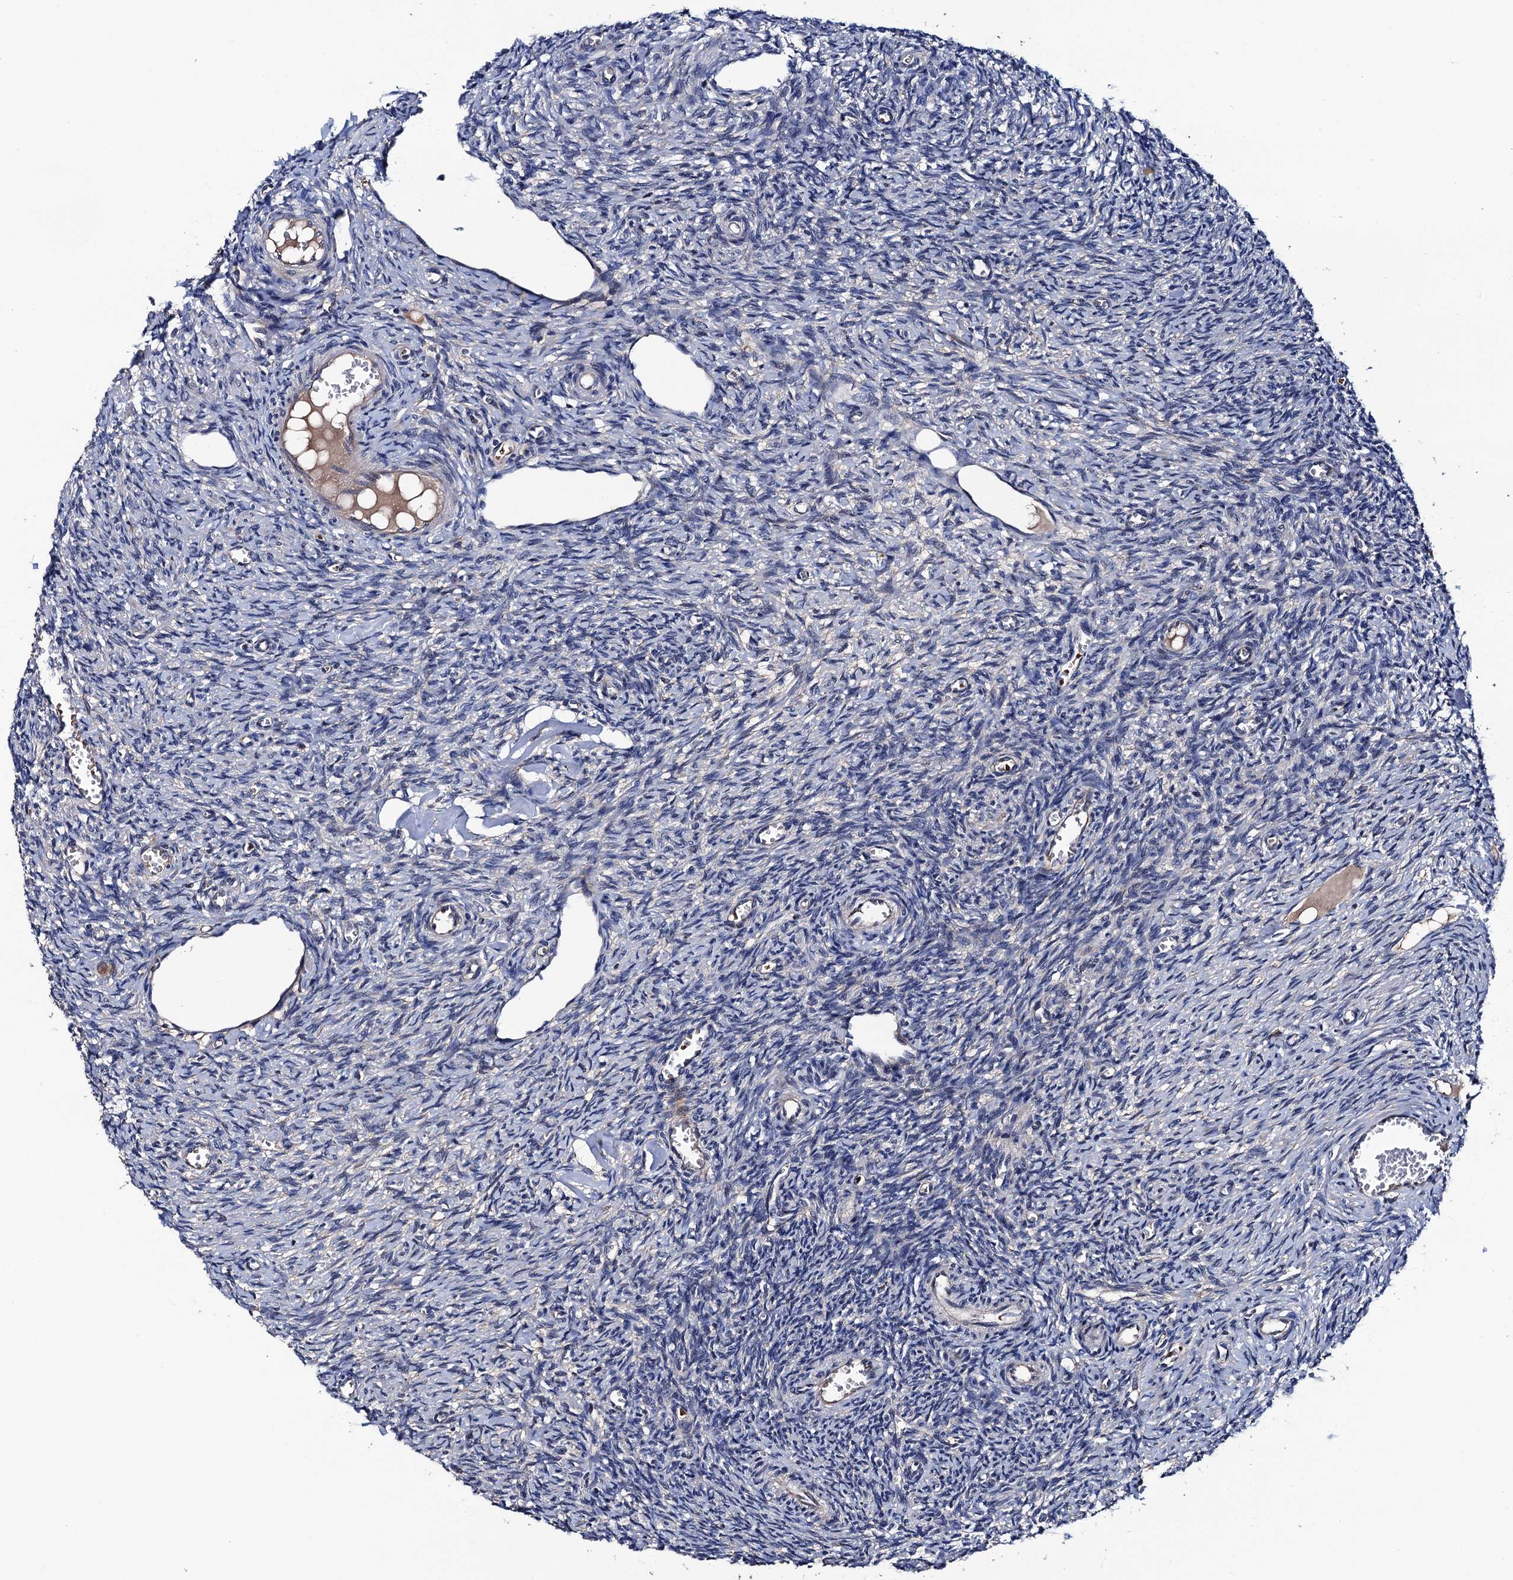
{"staining": {"intensity": "negative", "quantity": "none", "location": "none"}, "tissue": "ovary", "cell_type": "Ovarian stroma cells", "image_type": "normal", "snomed": [{"axis": "morphology", "description": "Normal tissue, NOS"}, {"axis": "topography", "description": "Ovary"}], "caption": "The micrograph reveals no significant staining in ovarian stroma cells of ovary. The staining was performed using DAB (3,3'-diaminobenzidine) to visualize the protein expression in brown, while the nuclei were stained in blue with hematoxylin (Magnification: 20x).", "gene": "TRMT112", "patient": {"sex": "female", "age": 27}}